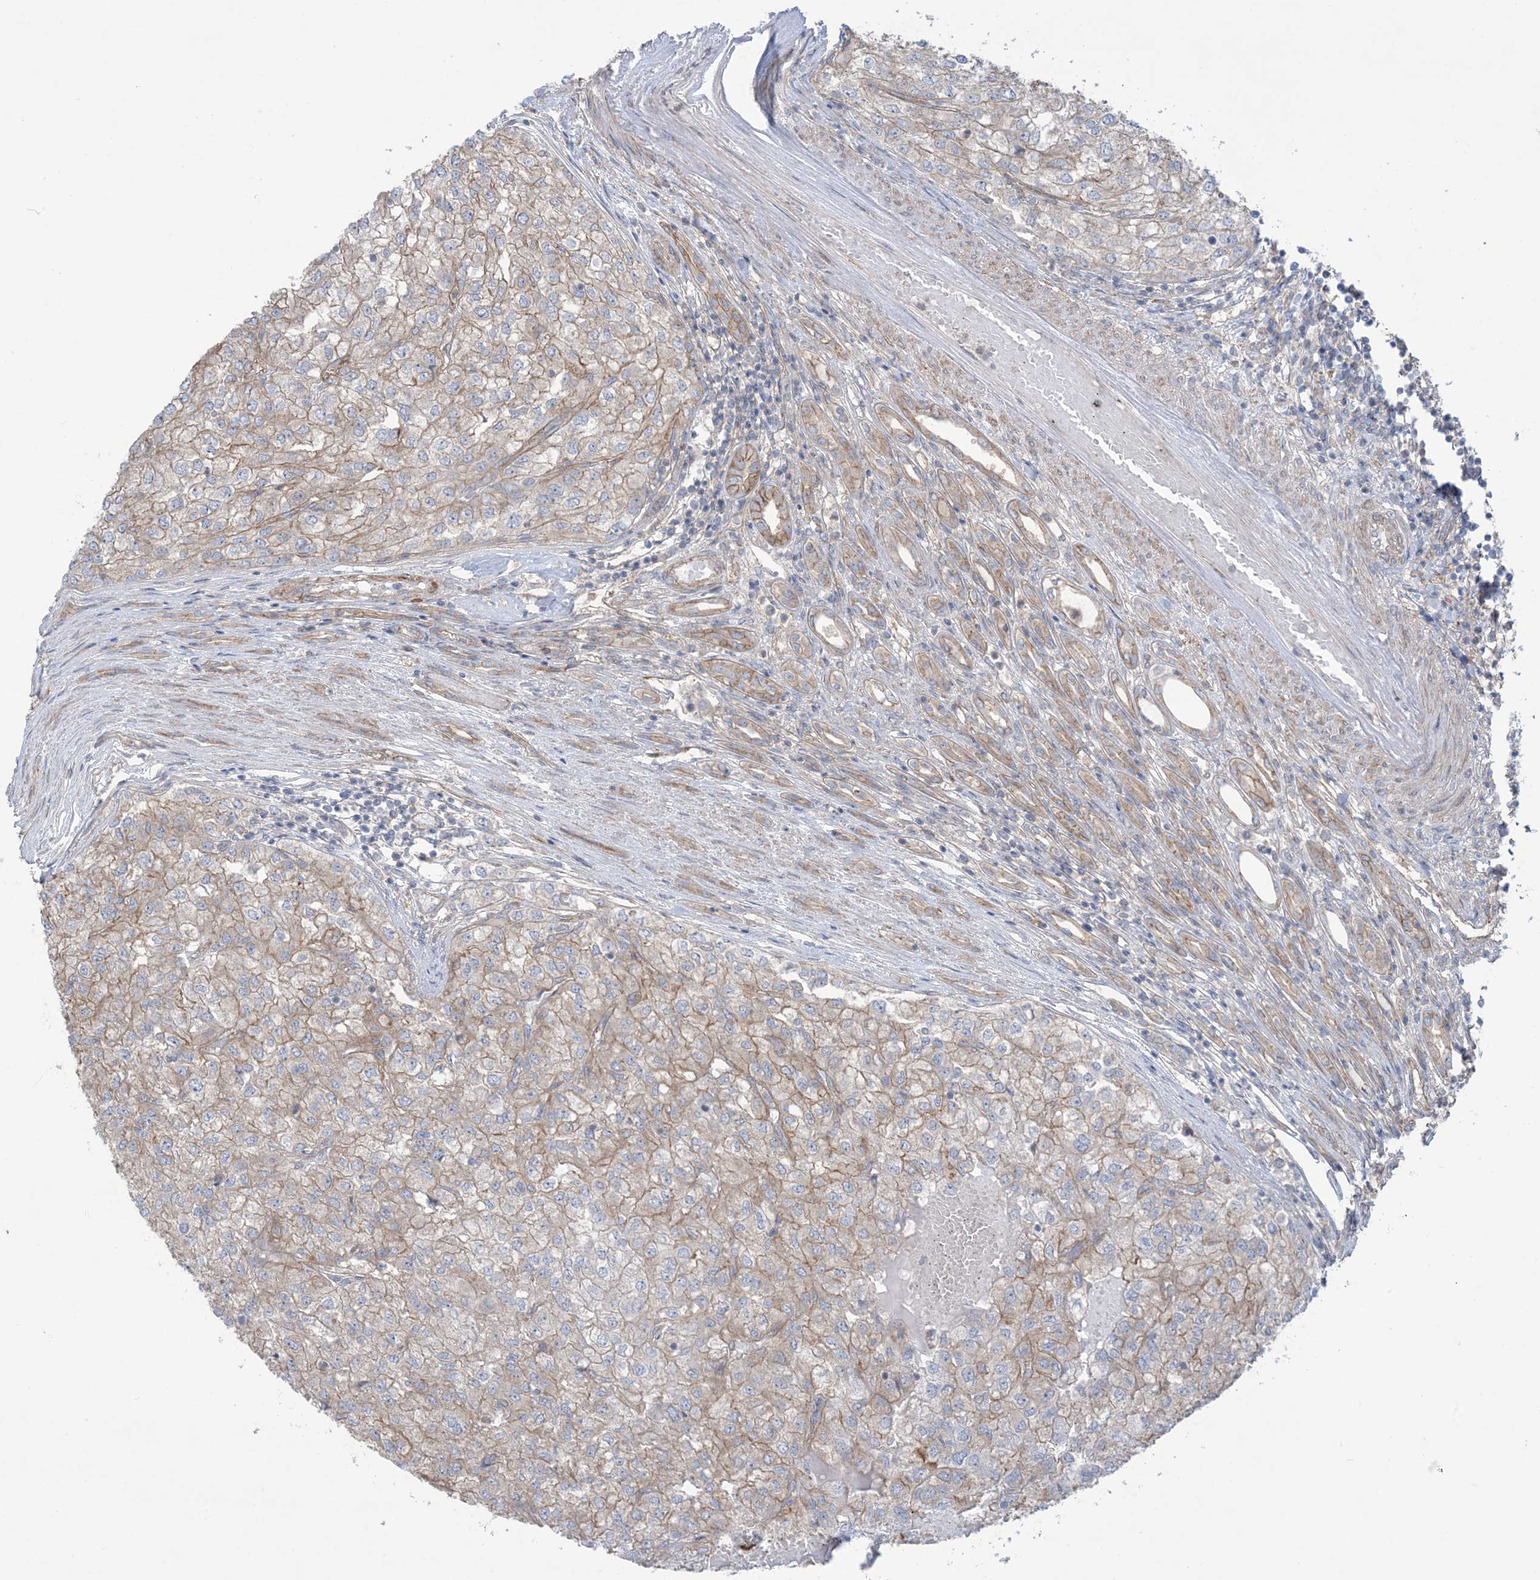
{"staining": {"intensity": "weak", "quantity": "25%-75%", "location": "cytoplasmic/membranous"}, "tissue": "renal cancer", "cell_type": "Tumor cells", "image_type": "cancer", "snomed": [{"axis": "morphology", "description": "Adenocarcinoma, NOS"}, {"axis": "topography", "description": "Kidney"}], "caption": "Immunohistochemical staining of human renal cancer (adenocarcinoma) displays low levels of weak cytoplasmic/membranous staining in about 25%-75% of tumor cells.", "gene": "CCNY", "patient": {"sex": "female", "age": 54}}